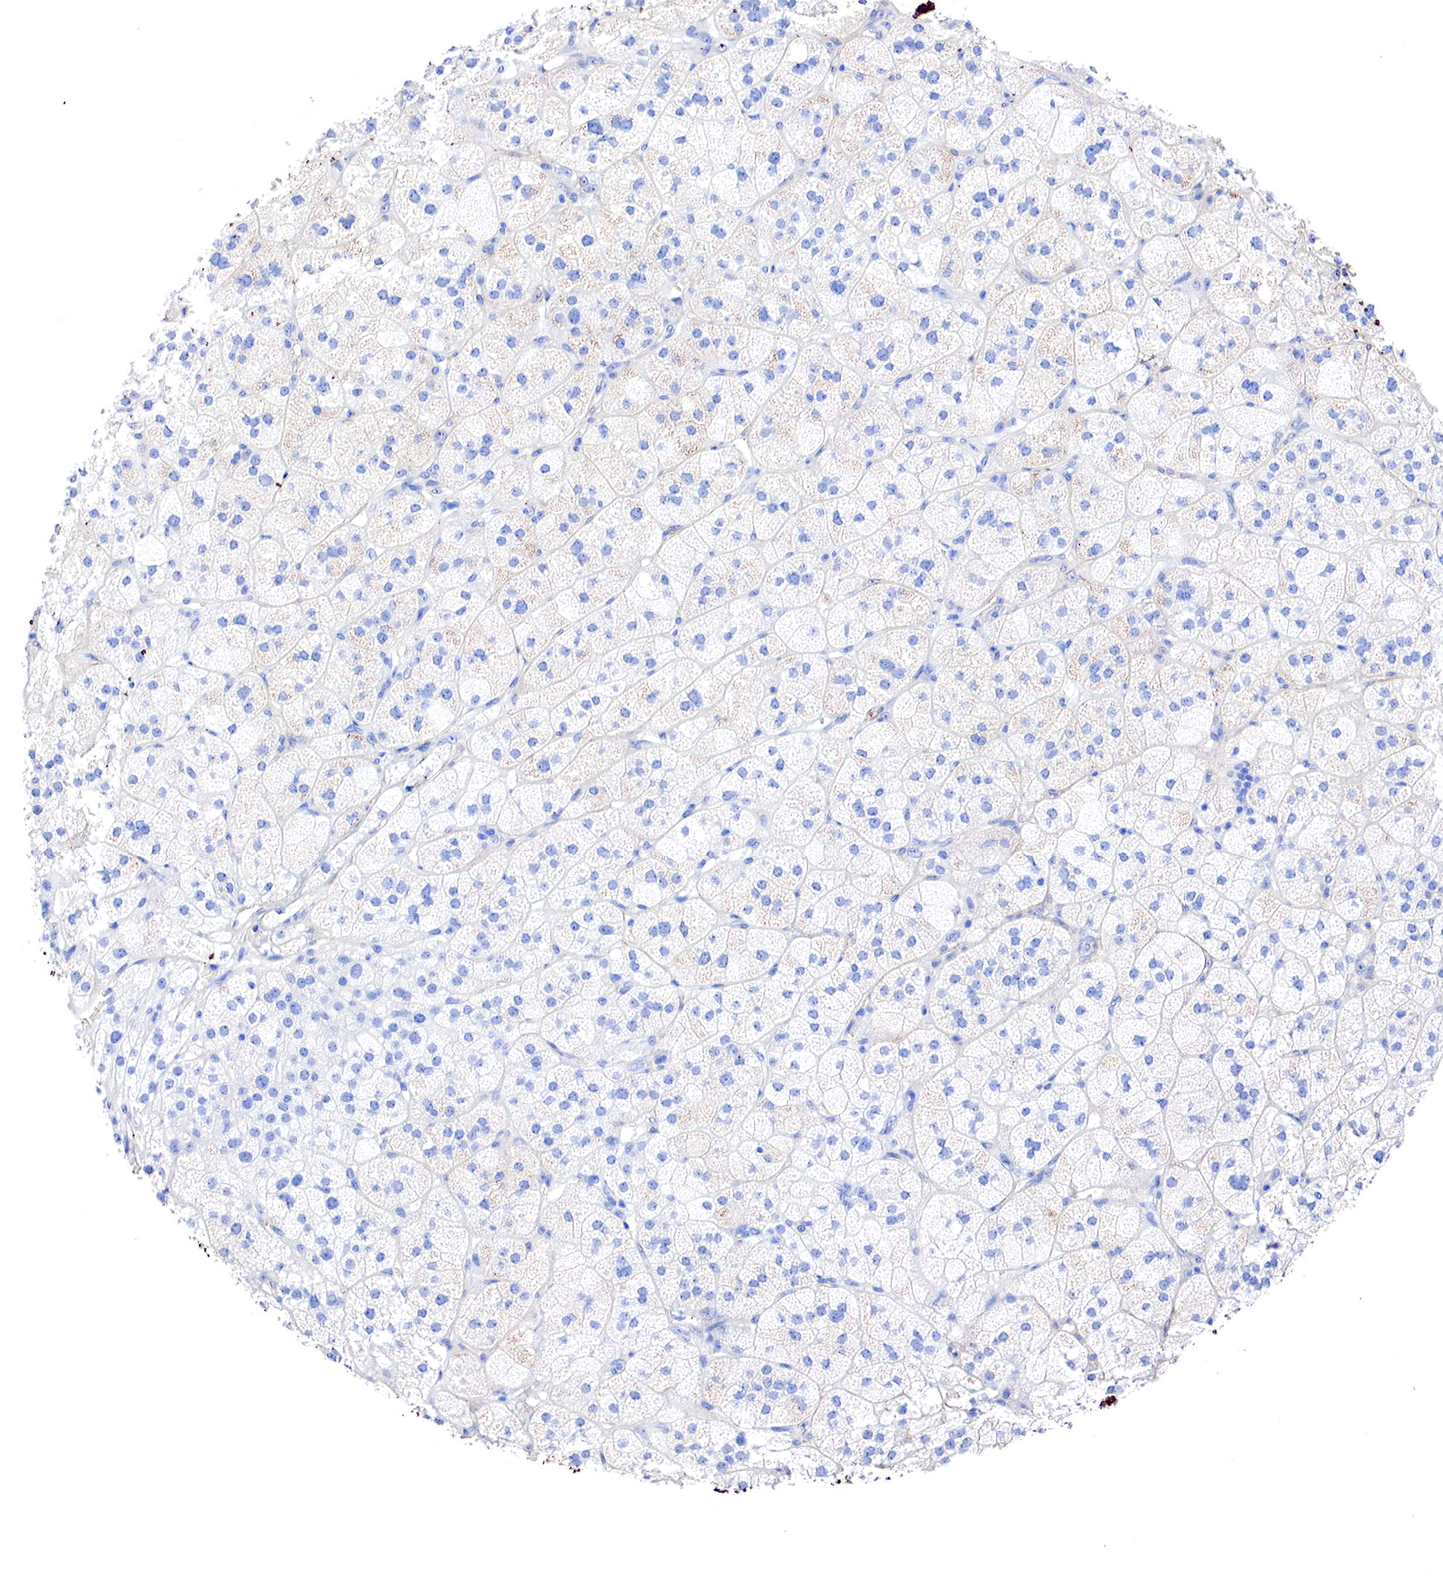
{"staining": {"intensity": "weak", "quantity": ">75%", "location": "cytoplasmic/membranous"}, "tissue": "adrenal gland", "cell_type": "Glandular cells", "image_type": "normal", "snomed": [{"axis": "morphology", "description": "Normal tissue, NOS"}, {"axis": "topography", "description": "Adrenal gland"}], "caption": "Brown immunohistochemical staining in benign human adrenal gland shows weak cytoplasmic/membranous expression in approximately >75% of glandular cells.", "gene": "TPM1", "patient": {"sex": "female", "age": 60}}